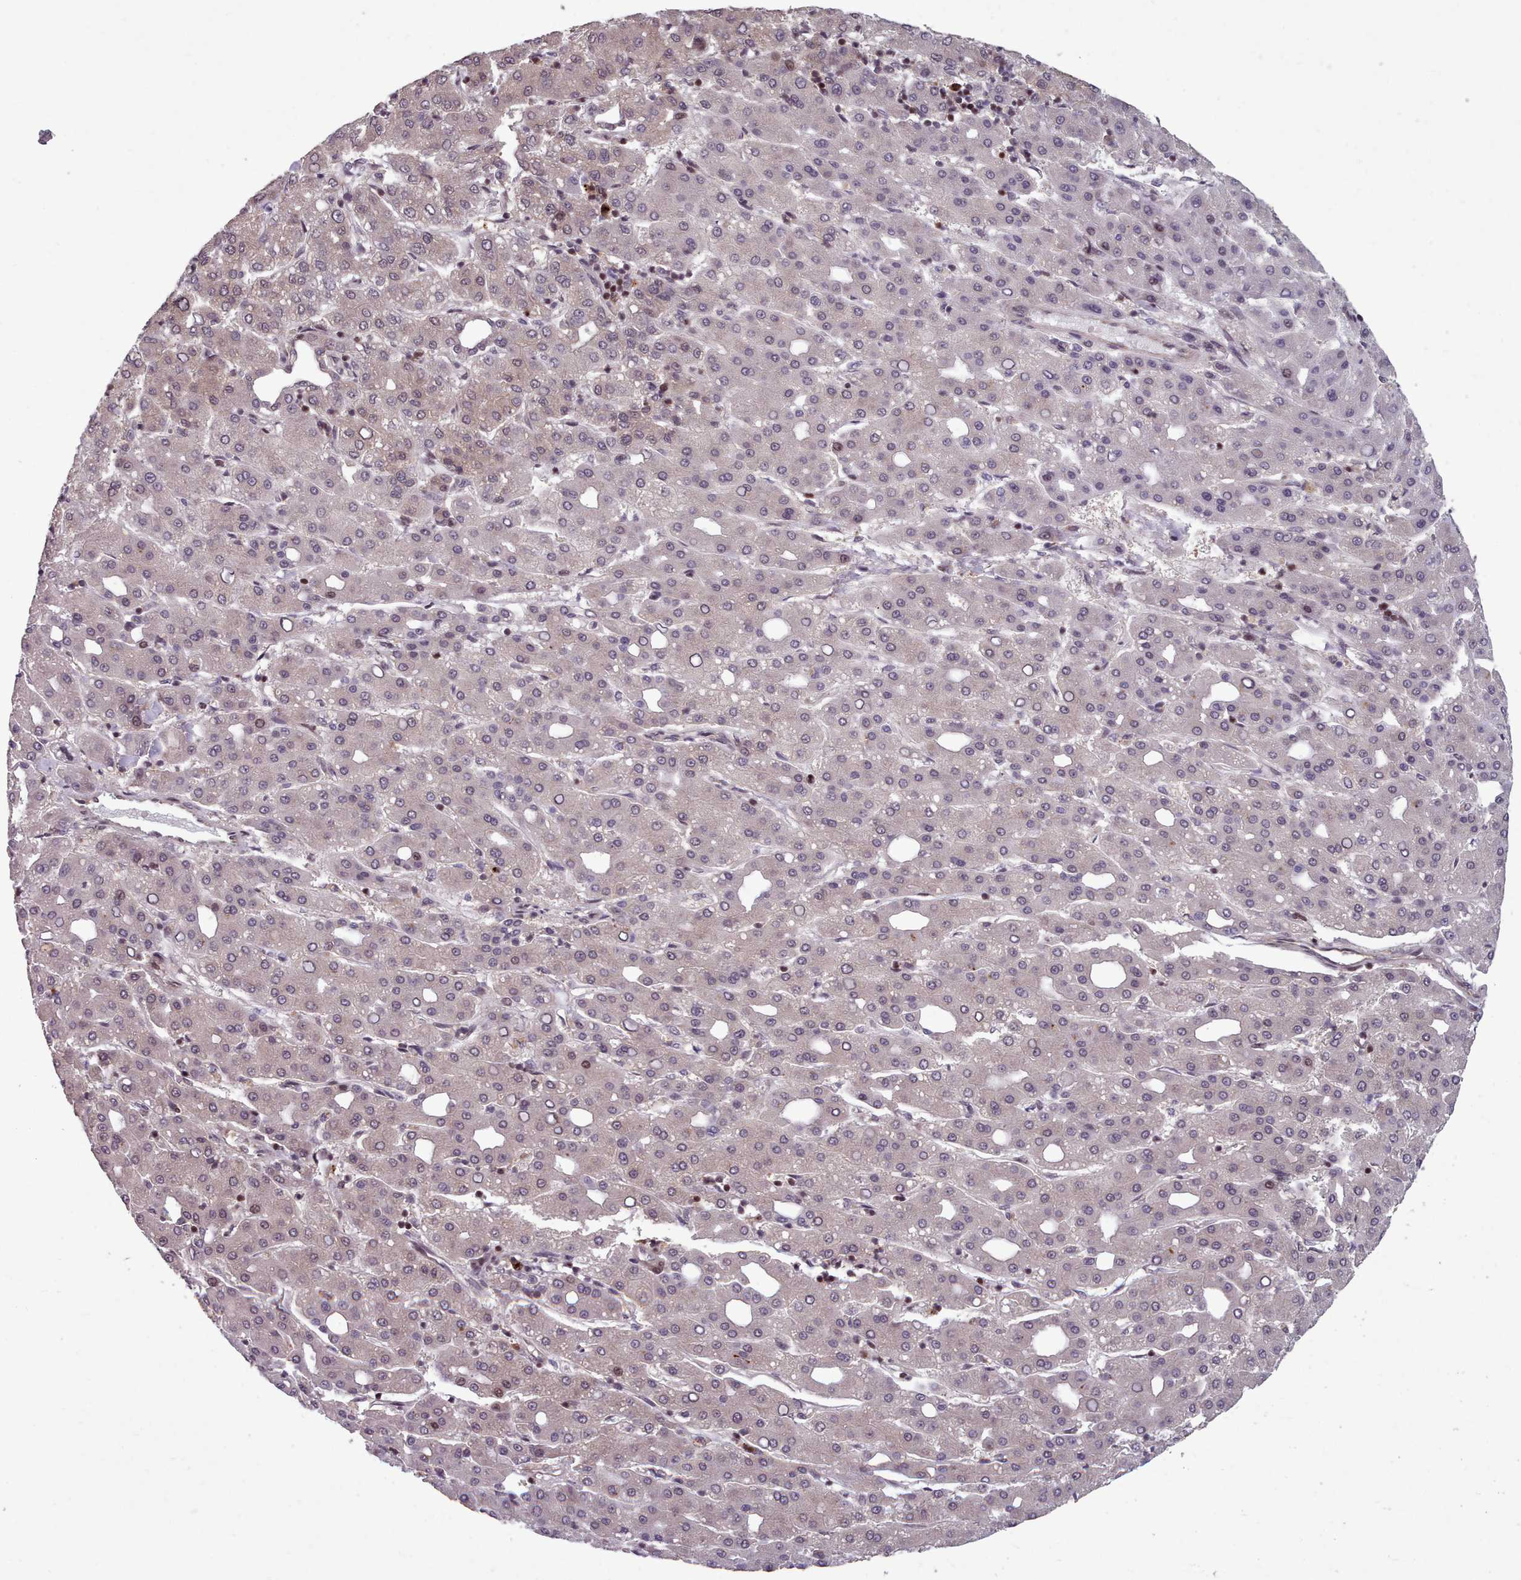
{"staining": {"intensity": "negative", "quantity": "none", "location": "none"}, "tissue": "liver cancer", "cell_type": "Tumor cells", "image_type": "cancer", "snomed": [{"axis": "morphology", "description": "Carcinoma, Hepatocellular, NOS"}, {"axis": "topography", "description": "Liver"}], "caption": "Tumor cells are negative for protein expression in human liver cancer.", "gene": "ENSA", "patient": {"sex": "male", "age": 65}}